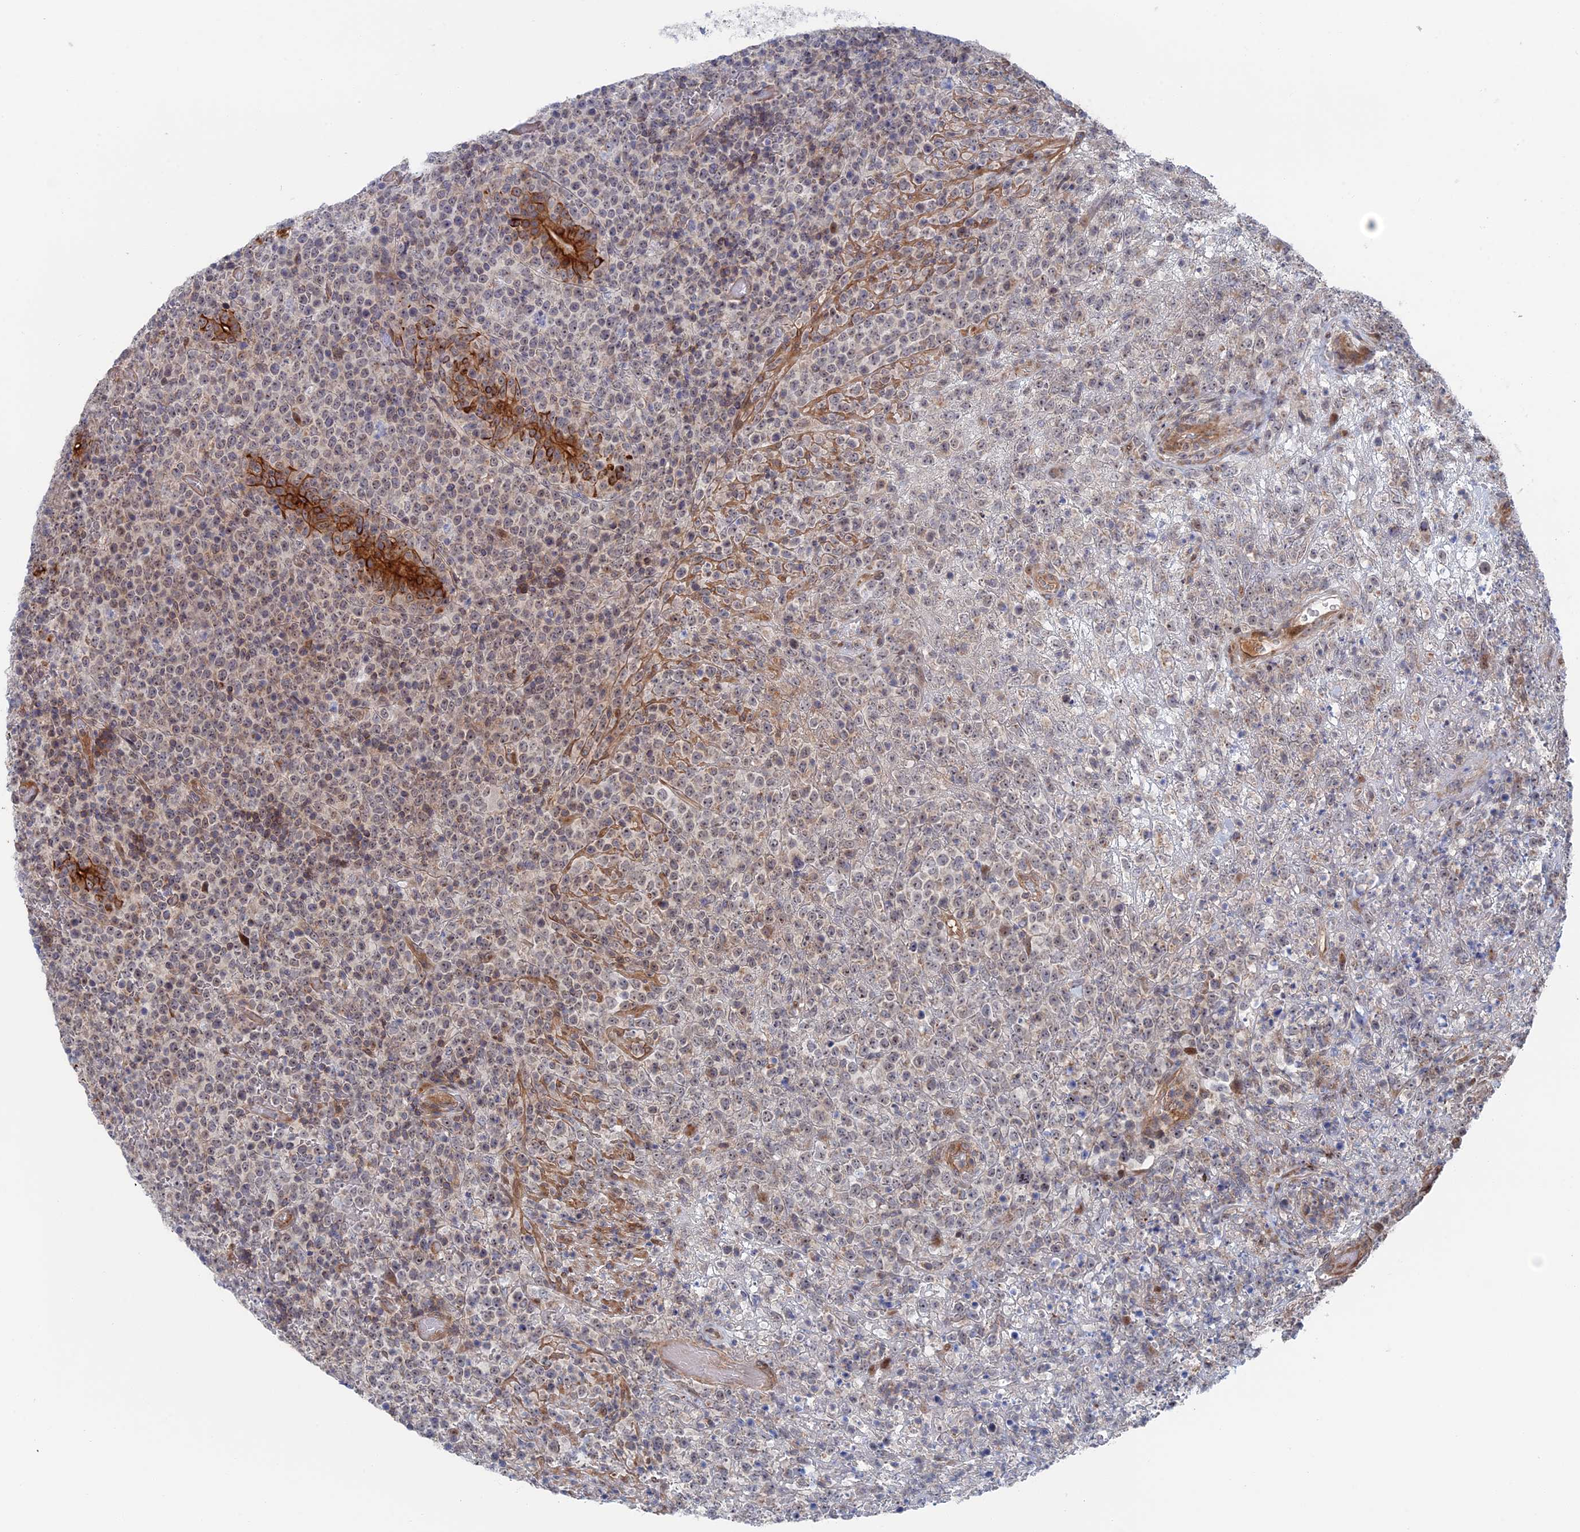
{"staining": {"intensity": "weak", "quantity": "<25%", "location": "cytoplasmic/membranous,nuclear"}, "tissue": "lymphoma", "cell_type": "Tumor cells", "image_type": "cancer", "snomed": [{"axis": "morphology", "description": "Malignant lymphoma, non-Hodgkin's type, High grade"}, {"axis": "topography", "description": "Colon"}], "caption": "Immunohistochemistry (IHC) micrograph of high-grade malignant lymphoma, non-Hodgkin's type stained for a protein (brown), which exhibits no staining in tumor cells.", "gene": "IL7", "patient": {"sex": "female", "age": 53}}